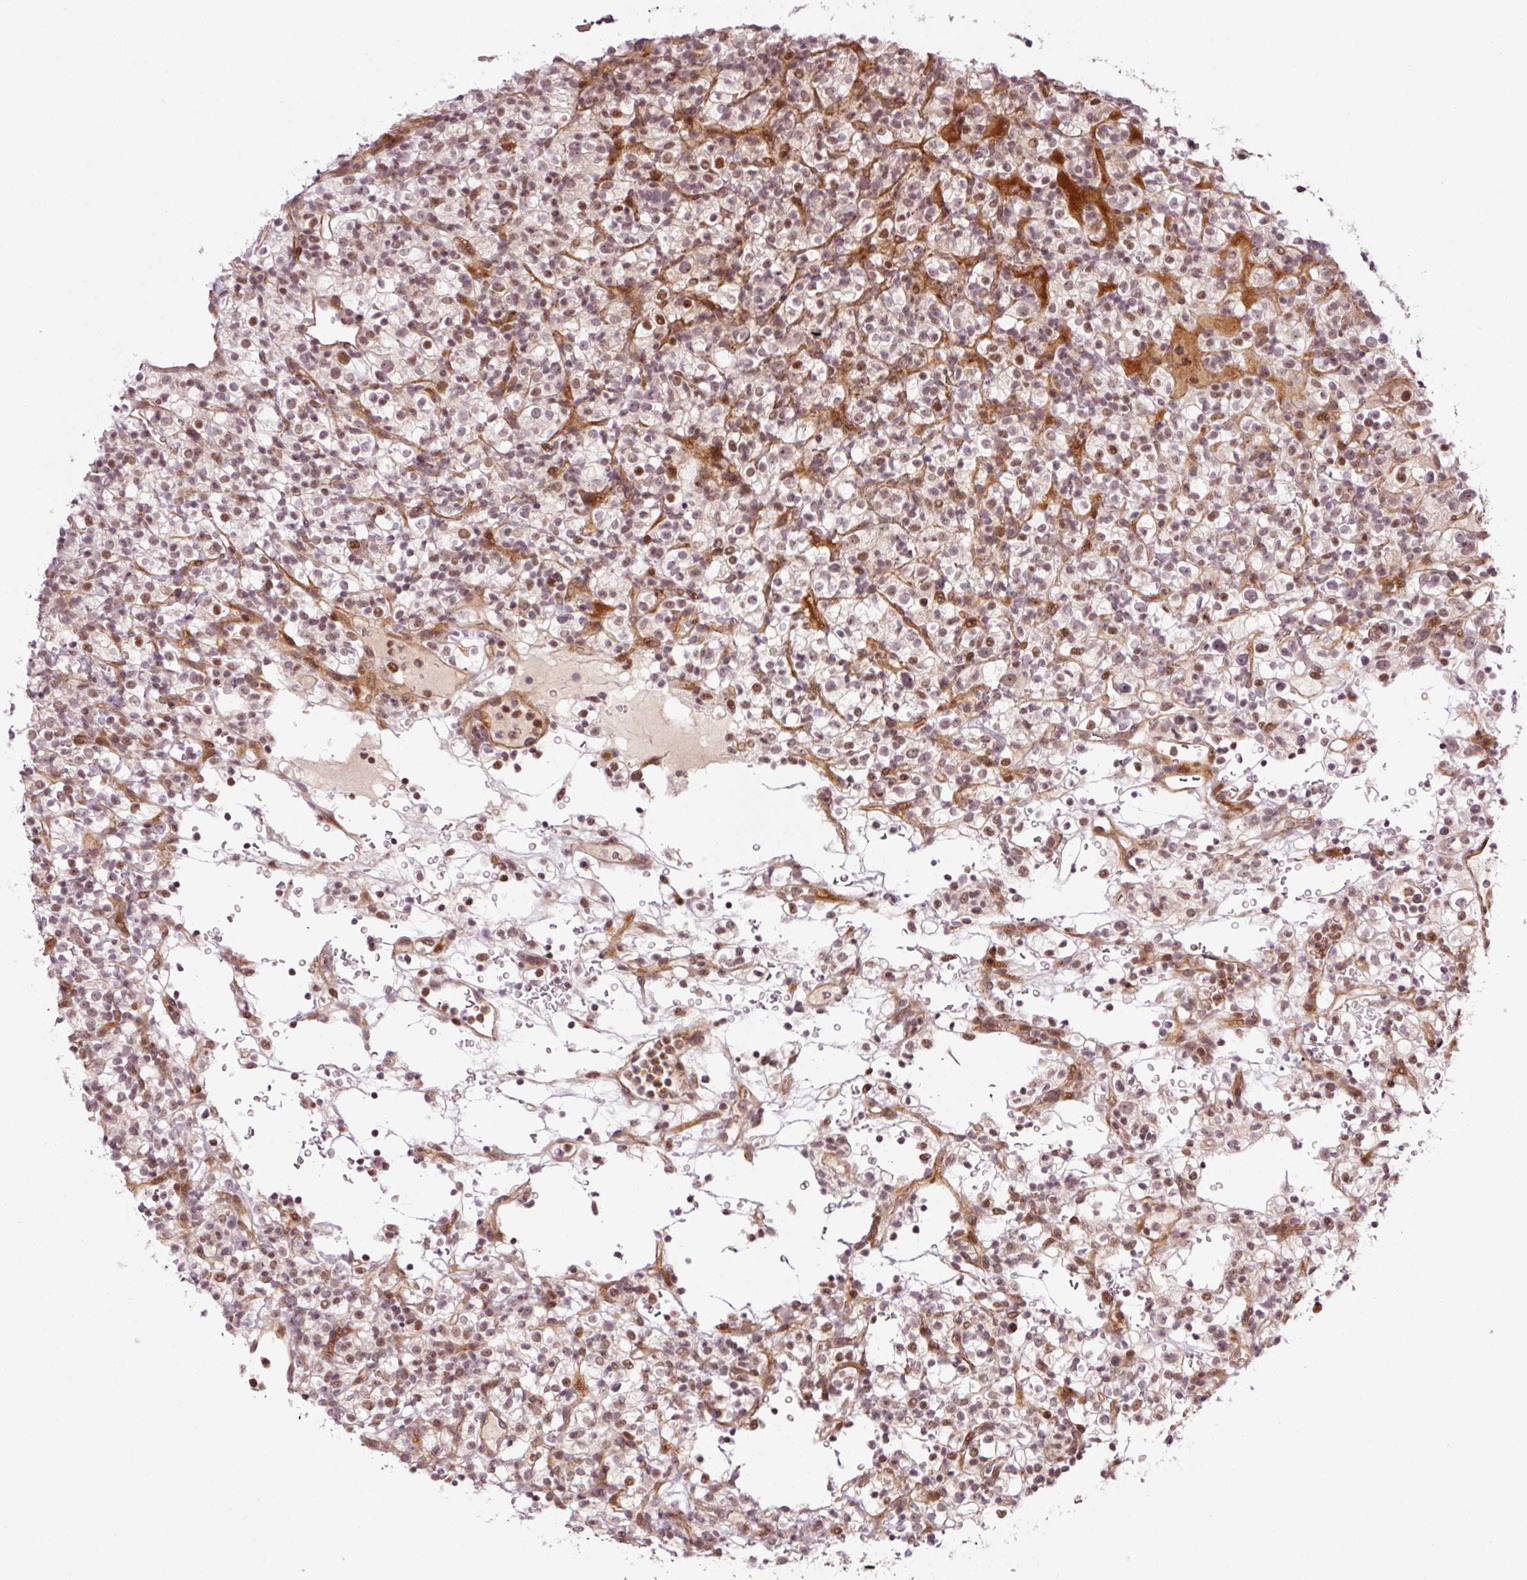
{"staining": {"intensity": "weak", "quantity": "25%-75%", "location": "cytoplasmic/membranous,nuclear"}, "tissue": "renal cancer", "cell_type": "Tumor cells", "image_type": "cancer", "snomed": [{"axis": "morphology", "description": "Normal tissue, NOS"}, {"axis": "morphology", "description": "Adenocarcinoma, NOS"}, {"axis": "topography", "description": "Kidney"}], "caption": "A high-resolution image shows IHC staining of renal adenocarcinoma, which exhibits weak cytoplasmic/membranous and nuclear expression in about 25%-75% of tumor cells.", "gene": "ANKRD20A1", "patient": {"sex": "female", "age": 72}}